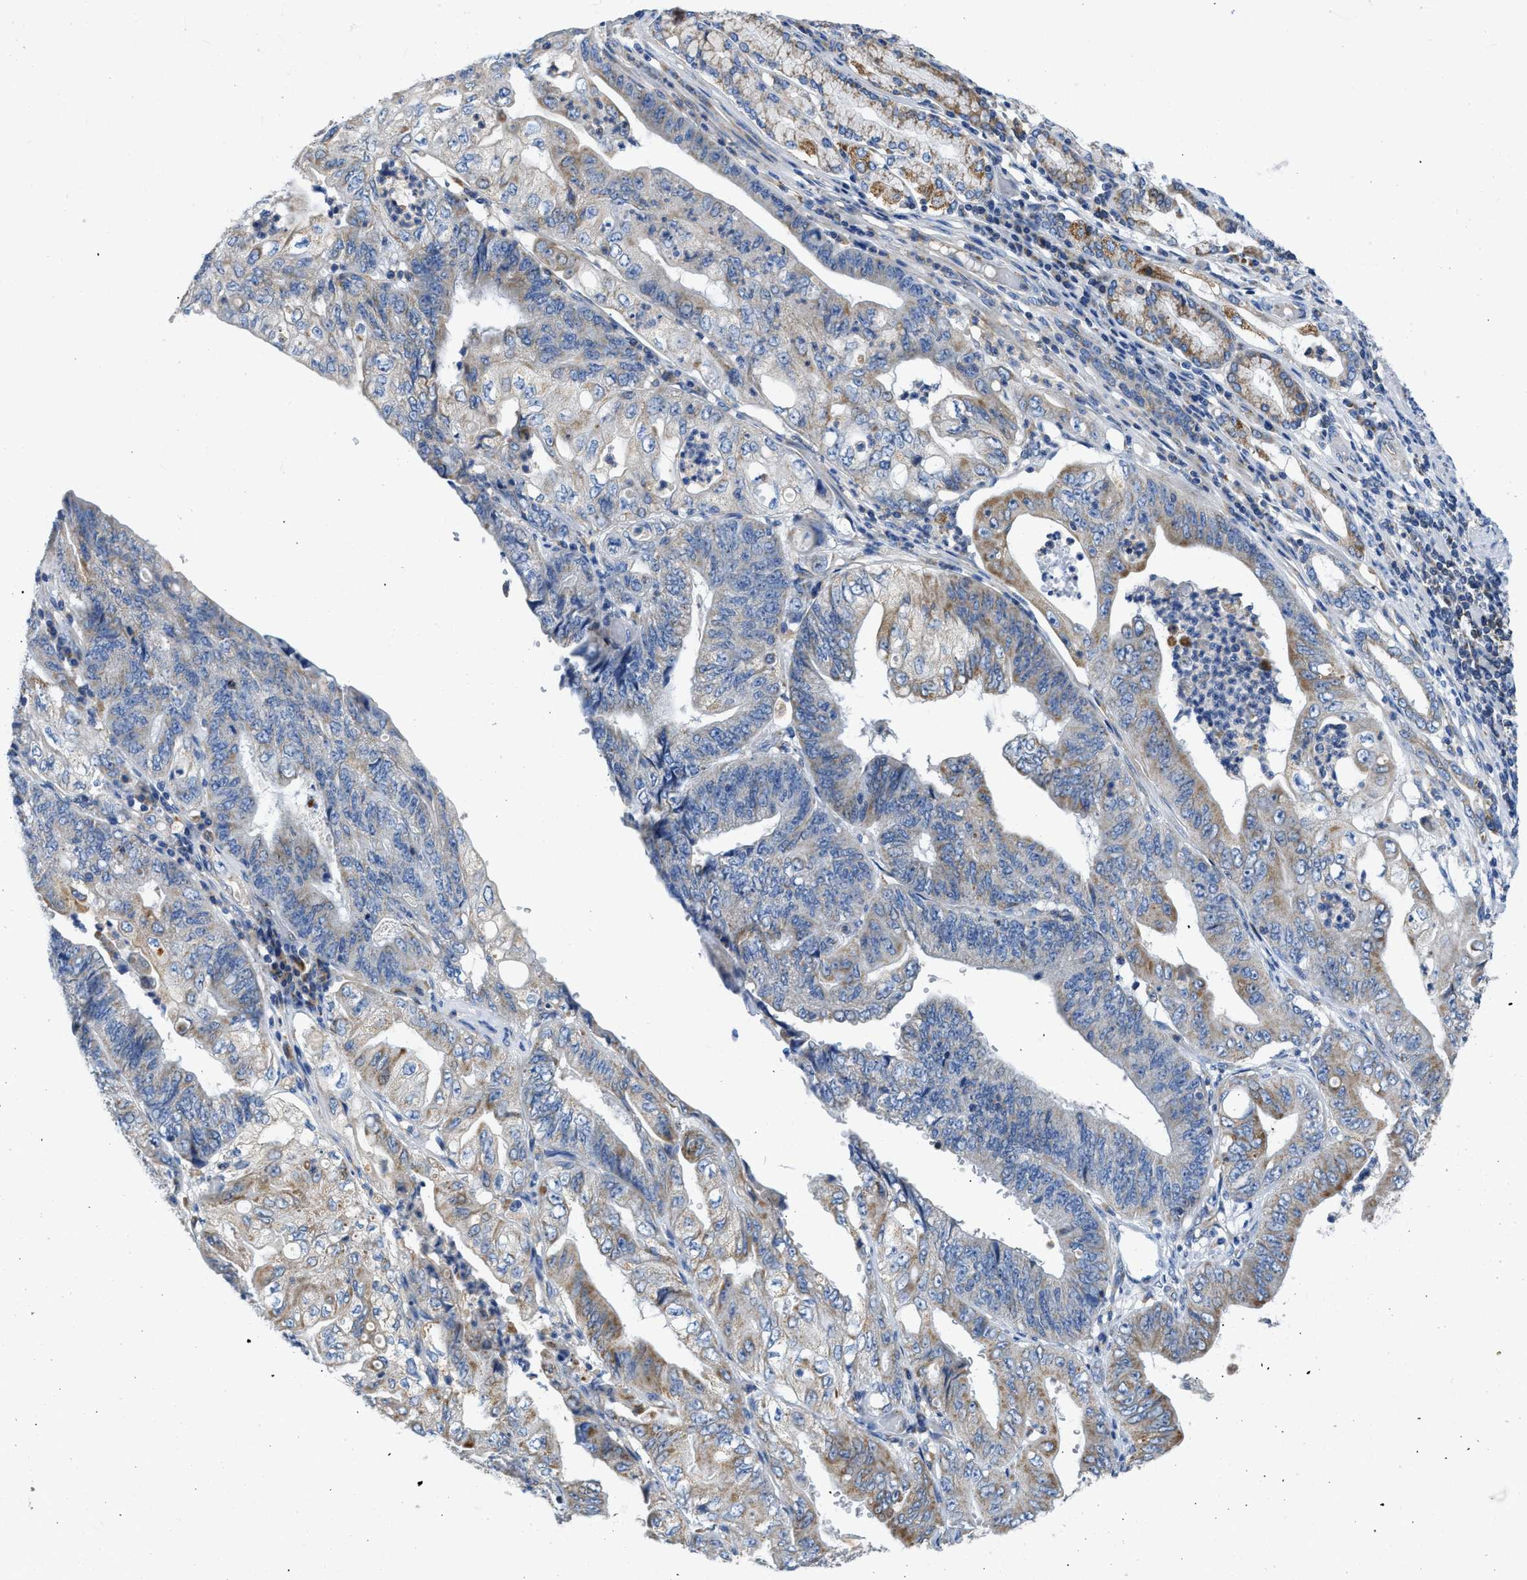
{"staining": {"intensity": "moderate", "quantity": "<25%", "location": "cytoplasmic/membranous"}, "tissue": "stomach cancer", "cell_type": "Tumor cells", "image_type": "cancer", "snomed": [{"axis": "morphology", "description": "Adenocarcinoma, NOS"}, {"axis": "topography", "description": "Stomach"}], "caption": "A high-resolution micrograph shows immunohistochemistry (IHC) staining of stomach adenocarcinoma, which demonstrates moderate cytoplasmic/membranous expression in approximately <25% of tumor cells.", "gene": "SLC25A13", "patient": {"sex": "female", "age": 73}}